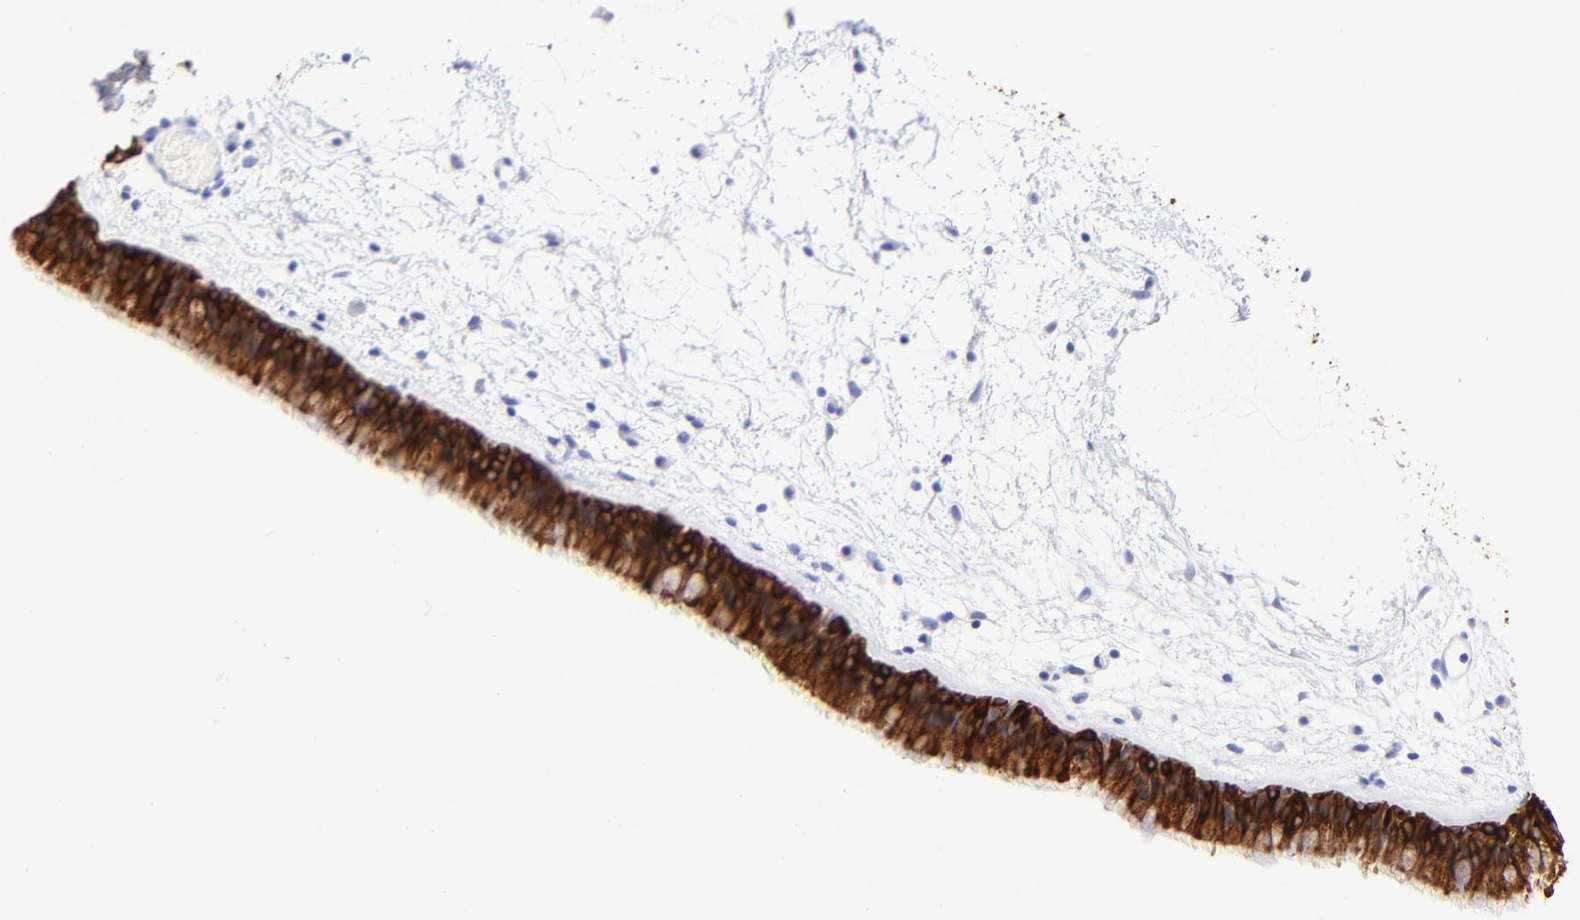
{"staining": {"intensity": "strong", "quantity": ">75%", "location": "cytoplasmic/membranous"}, "tissue": "nasopharynx", "cell_type": "Respiratory epithelial cells", "image_type": "normal", "snomed": [{"axis": "morphology", "description": "Normal tissue, NOS"}, {"axis": "morphology", "description": "Inflammation, NOS"}, {"axis": "topography", "description": "Nasopharynx"}], "caption": "This is an image of immunohistochemistry (IHC) staining of unremarkable nasopharynx, which shows strong staining in the cytoplasmic/membranous of respiratory epithelial cells.", "gene": "KRT19", "patient": {"sex": "male", "age": 48}}